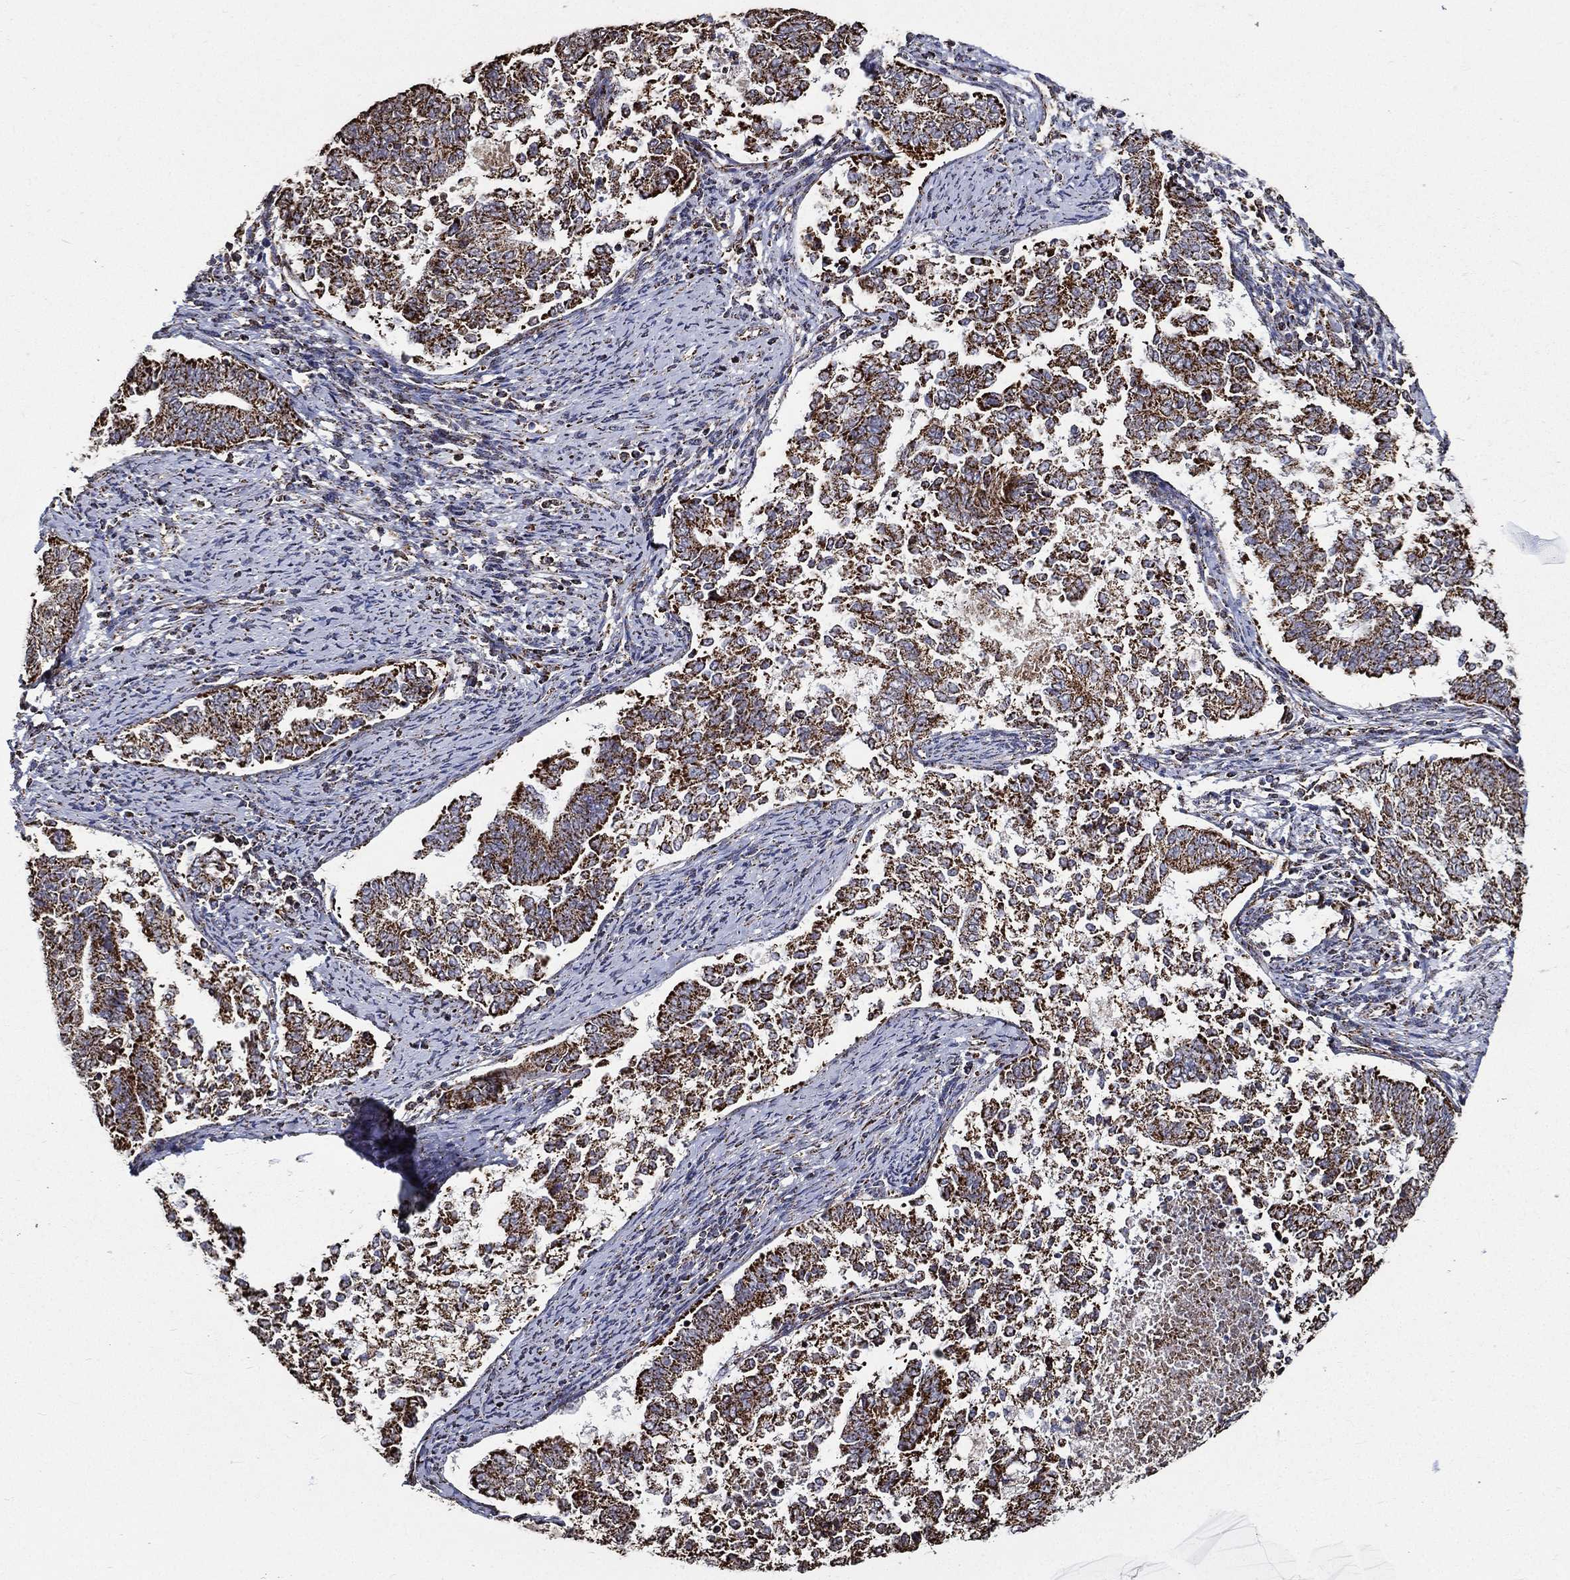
{"staining": {"intensity": "strong", "quantity": ">75%", "location": "cytoplasmic/membranous"}, "tissue": "endometrial cancer", "cell_type": "Tumor cells", "image_type": "cancer", "snomed": [{"axis": "morphology", "description": "Adenocarcinoma, NOS"}, {"axis": "topography", "description": "Endometrium"}], "caption": "Tumor cells demonstrate high levels of strong cytoplasmic/membranous staining in about >75% of cells in human endometrial cancer.", "gene": "NDUFAB1", "patient": {"sex": "female", "age": 65}}